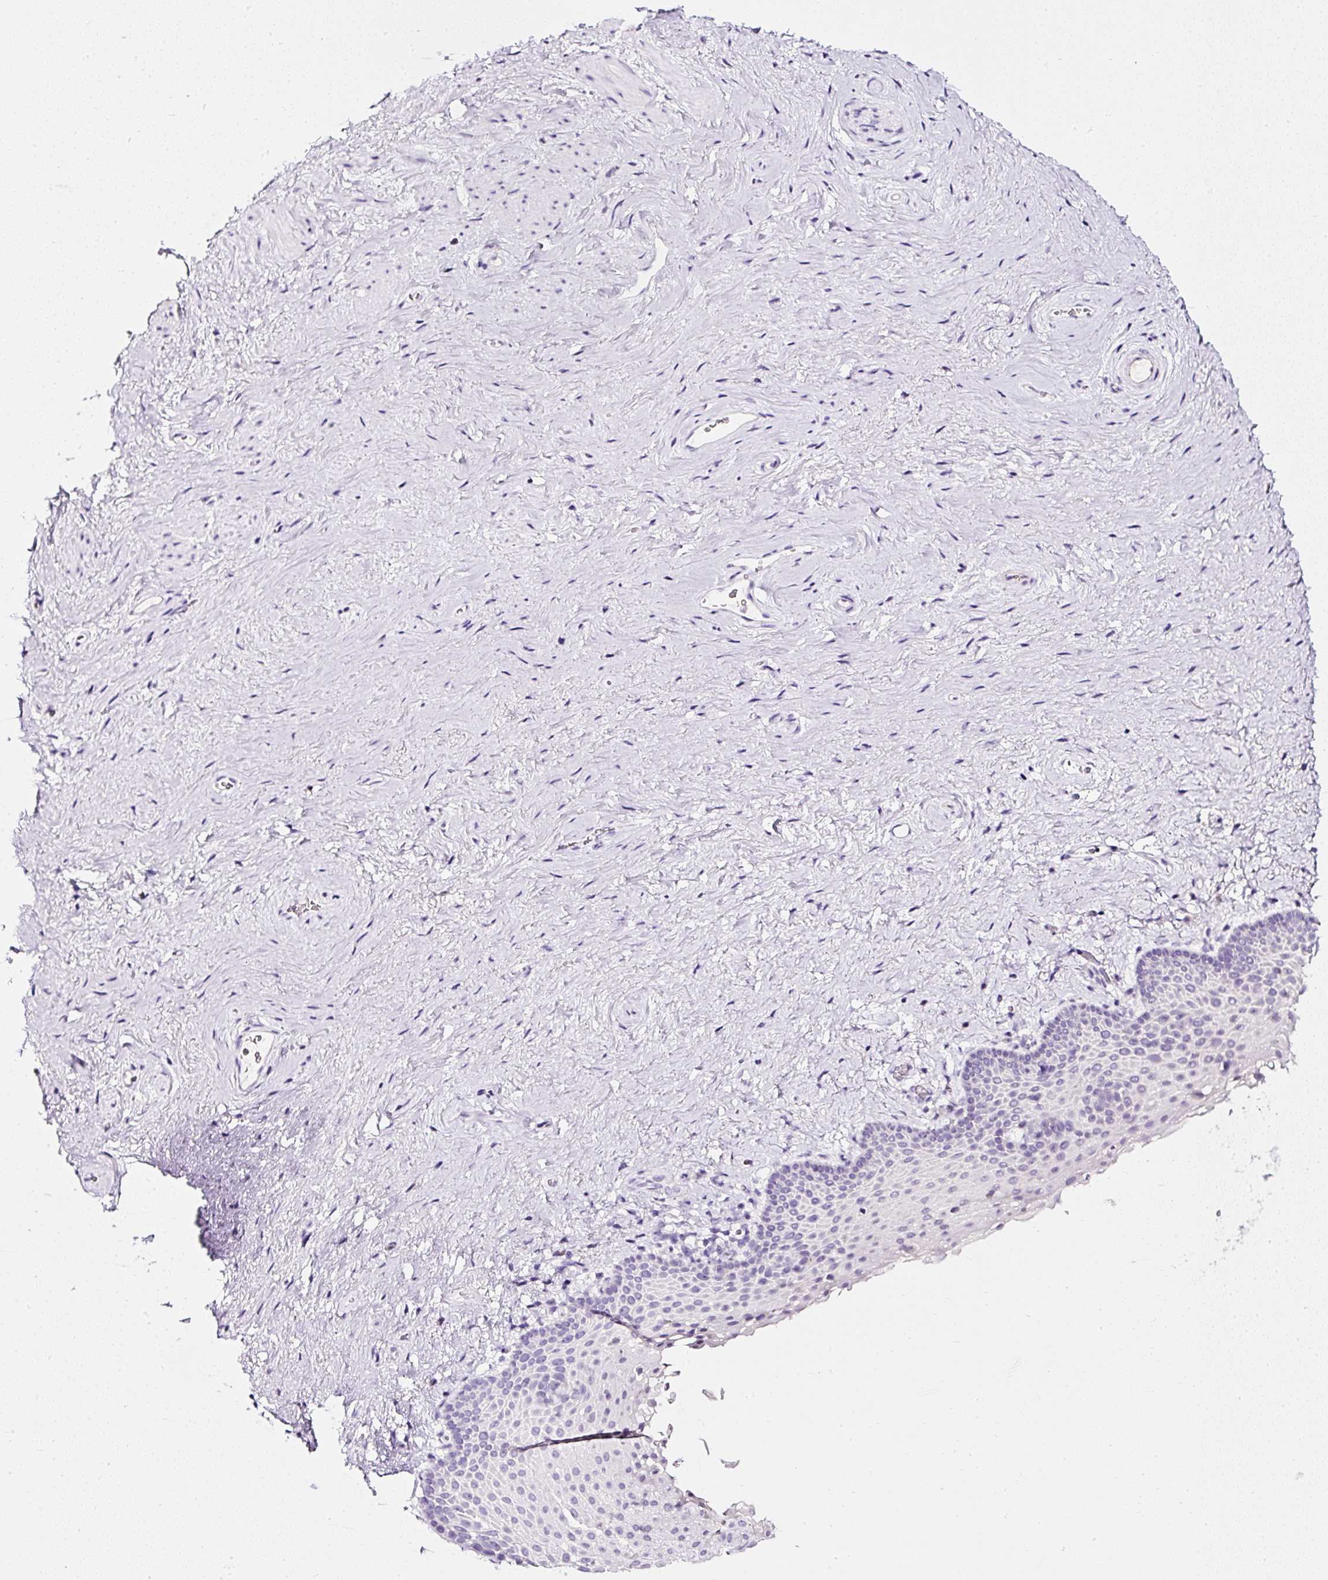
{"staining": {"intensity": "negative", "quantity": "none", "location": "none"}, "tissue": "vagina", "cell_type": "Squamous epithelial cells", "image_type": "normal", "snomed": [{"axis": "morphology", "description": "Normal tissue, NOS"}, {"axis": "topography", "description": "Vagina"}], "caption": "IHC histopathology image of normal vagina: human vagina stained with DAB displays no significant protein positivity in squamous epithelial cells. (DAB IHC, high magnification).", "gene": "ATP2A1", "patient": {"sex": "female", "age": 61}}